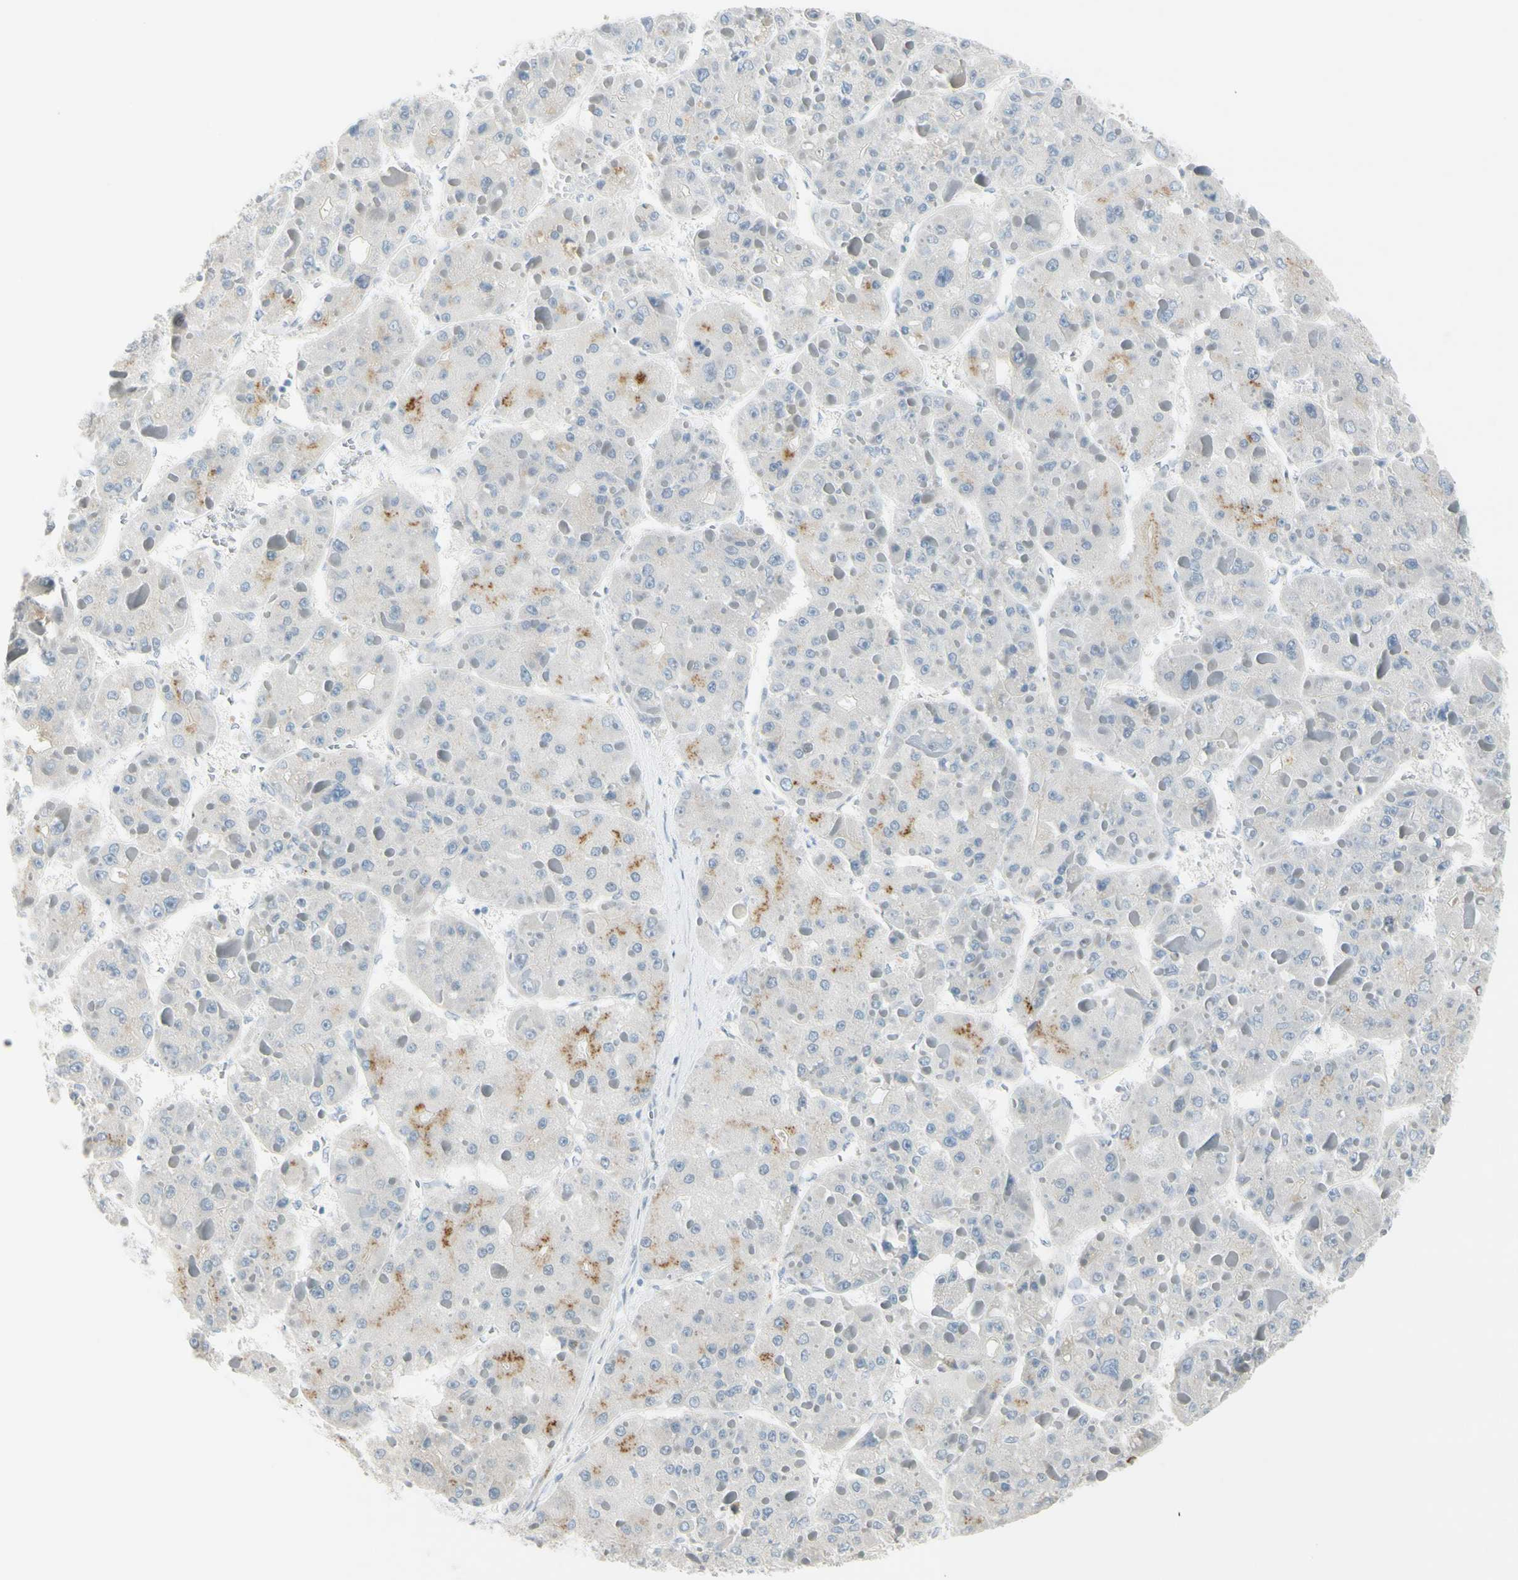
{"staining": {"intensity": "moderate", "quantity": "<25%", "location": "cytoplasmic/membranous"}, "tissue": "liver cancer", "cell_type": "Tumor cells", "image_type": "cancer", "snomed": [{"axis": "morphology", "description": "Carcinoma, Hepatocellular, NOS"}, {"axis": "topography", "description": "Liver"}], "caption": "Immunohistochemistry of human liver cancer displays low levels of moderate cytoplasmic/membranous positivity in about <25% of tumor cells. Nuclei are stained in blue.", "gene": "B4GALNT1", "patient": {"sex": "female", "age": 73}}